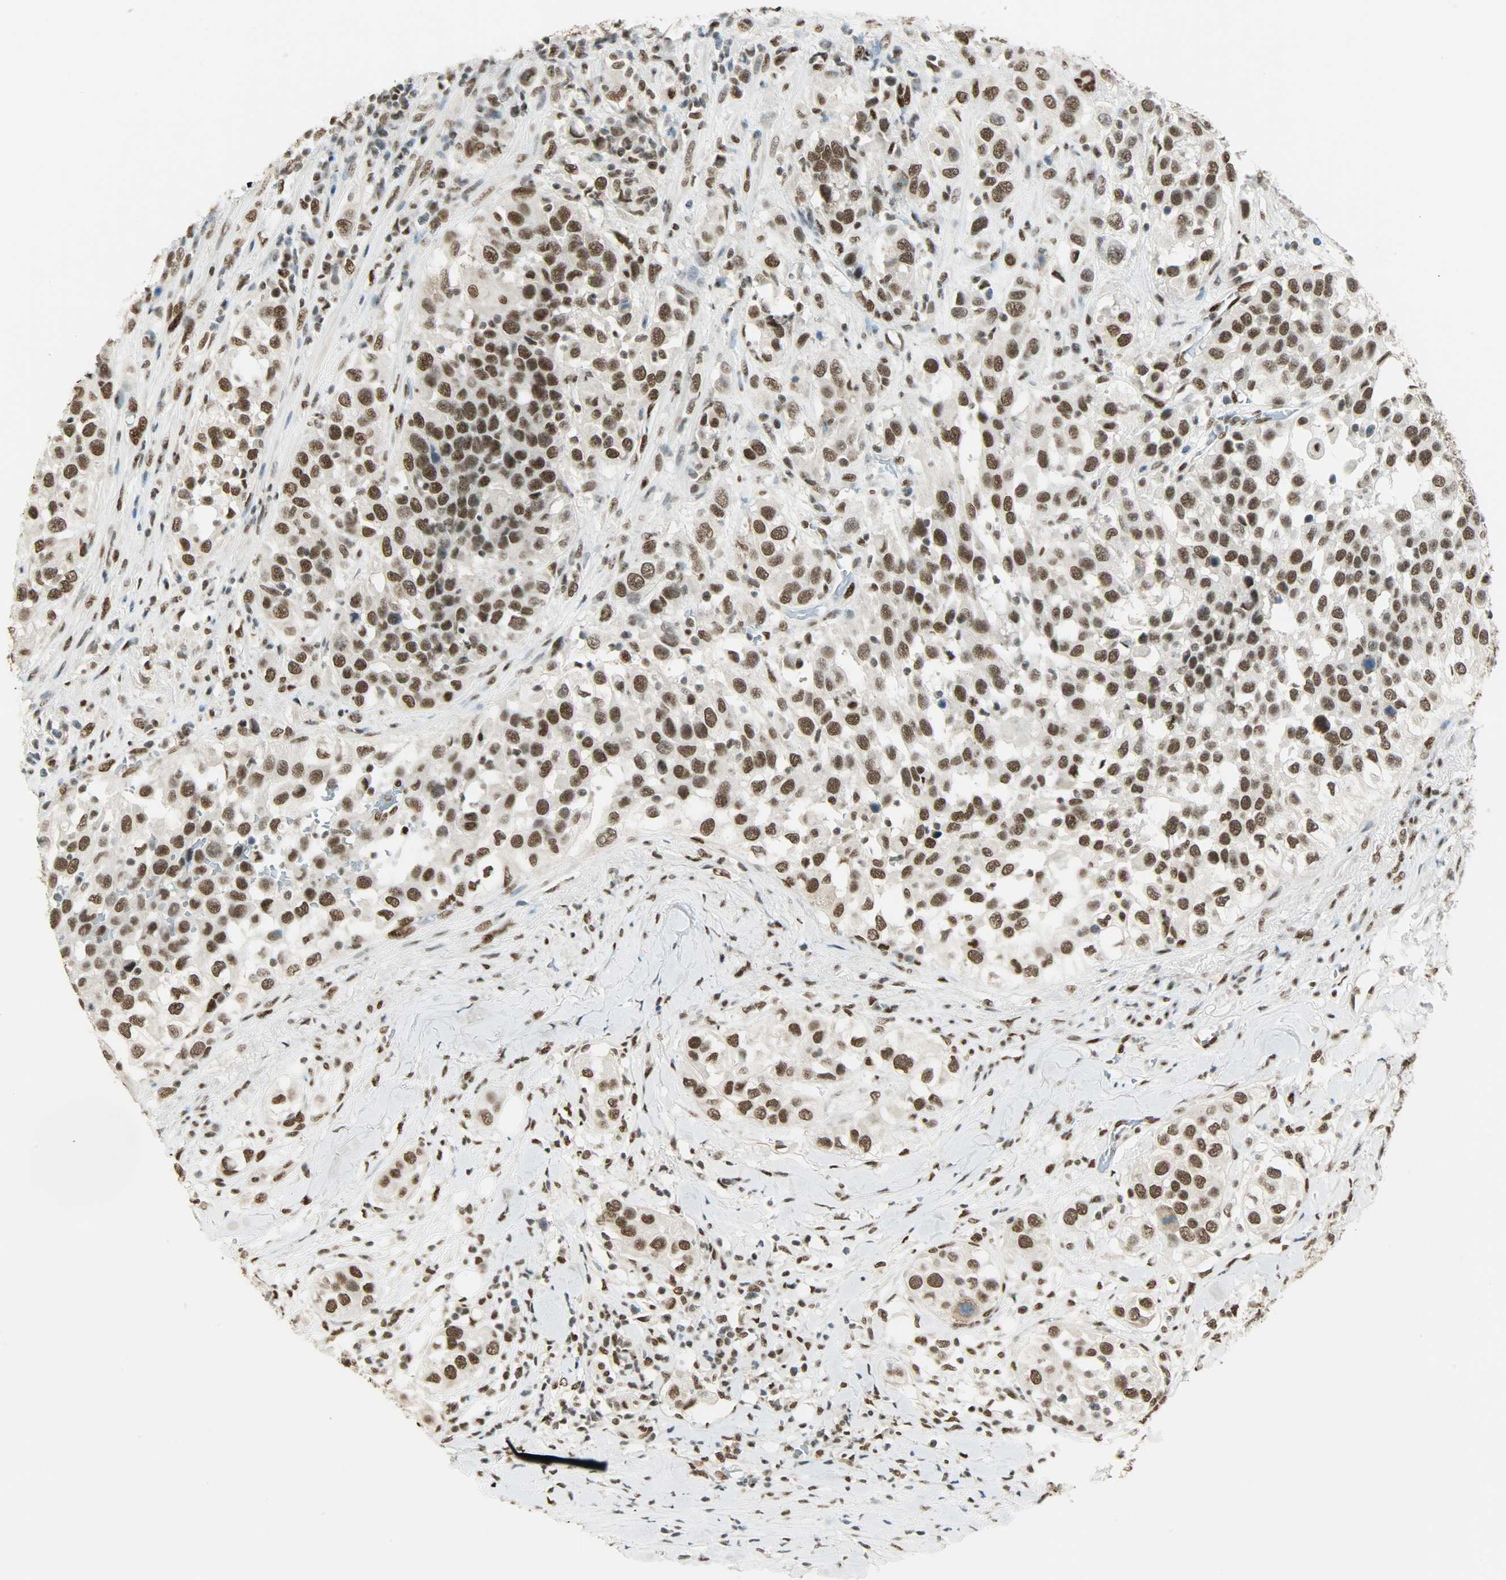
{"staining": {"intensity": "strong", "quantity": ">75%", "location": "nuclear"}, "tissue": "urothelial cancer", "cell_type": "Tumor cells", "image_type": "cancer", "snomed": [{"axis": "morphology", "description": "Urothelial carcinoma, High grade"}, {"axis": "topography", "description": "Urinary bladder"}], "caption": "Strong nuclear expression is seen in approximately >75% of tumor cells in high-grade urothelial carcinoma.", "gene": "MYEF2", "patient": {"sex": "female", "age": 80}}